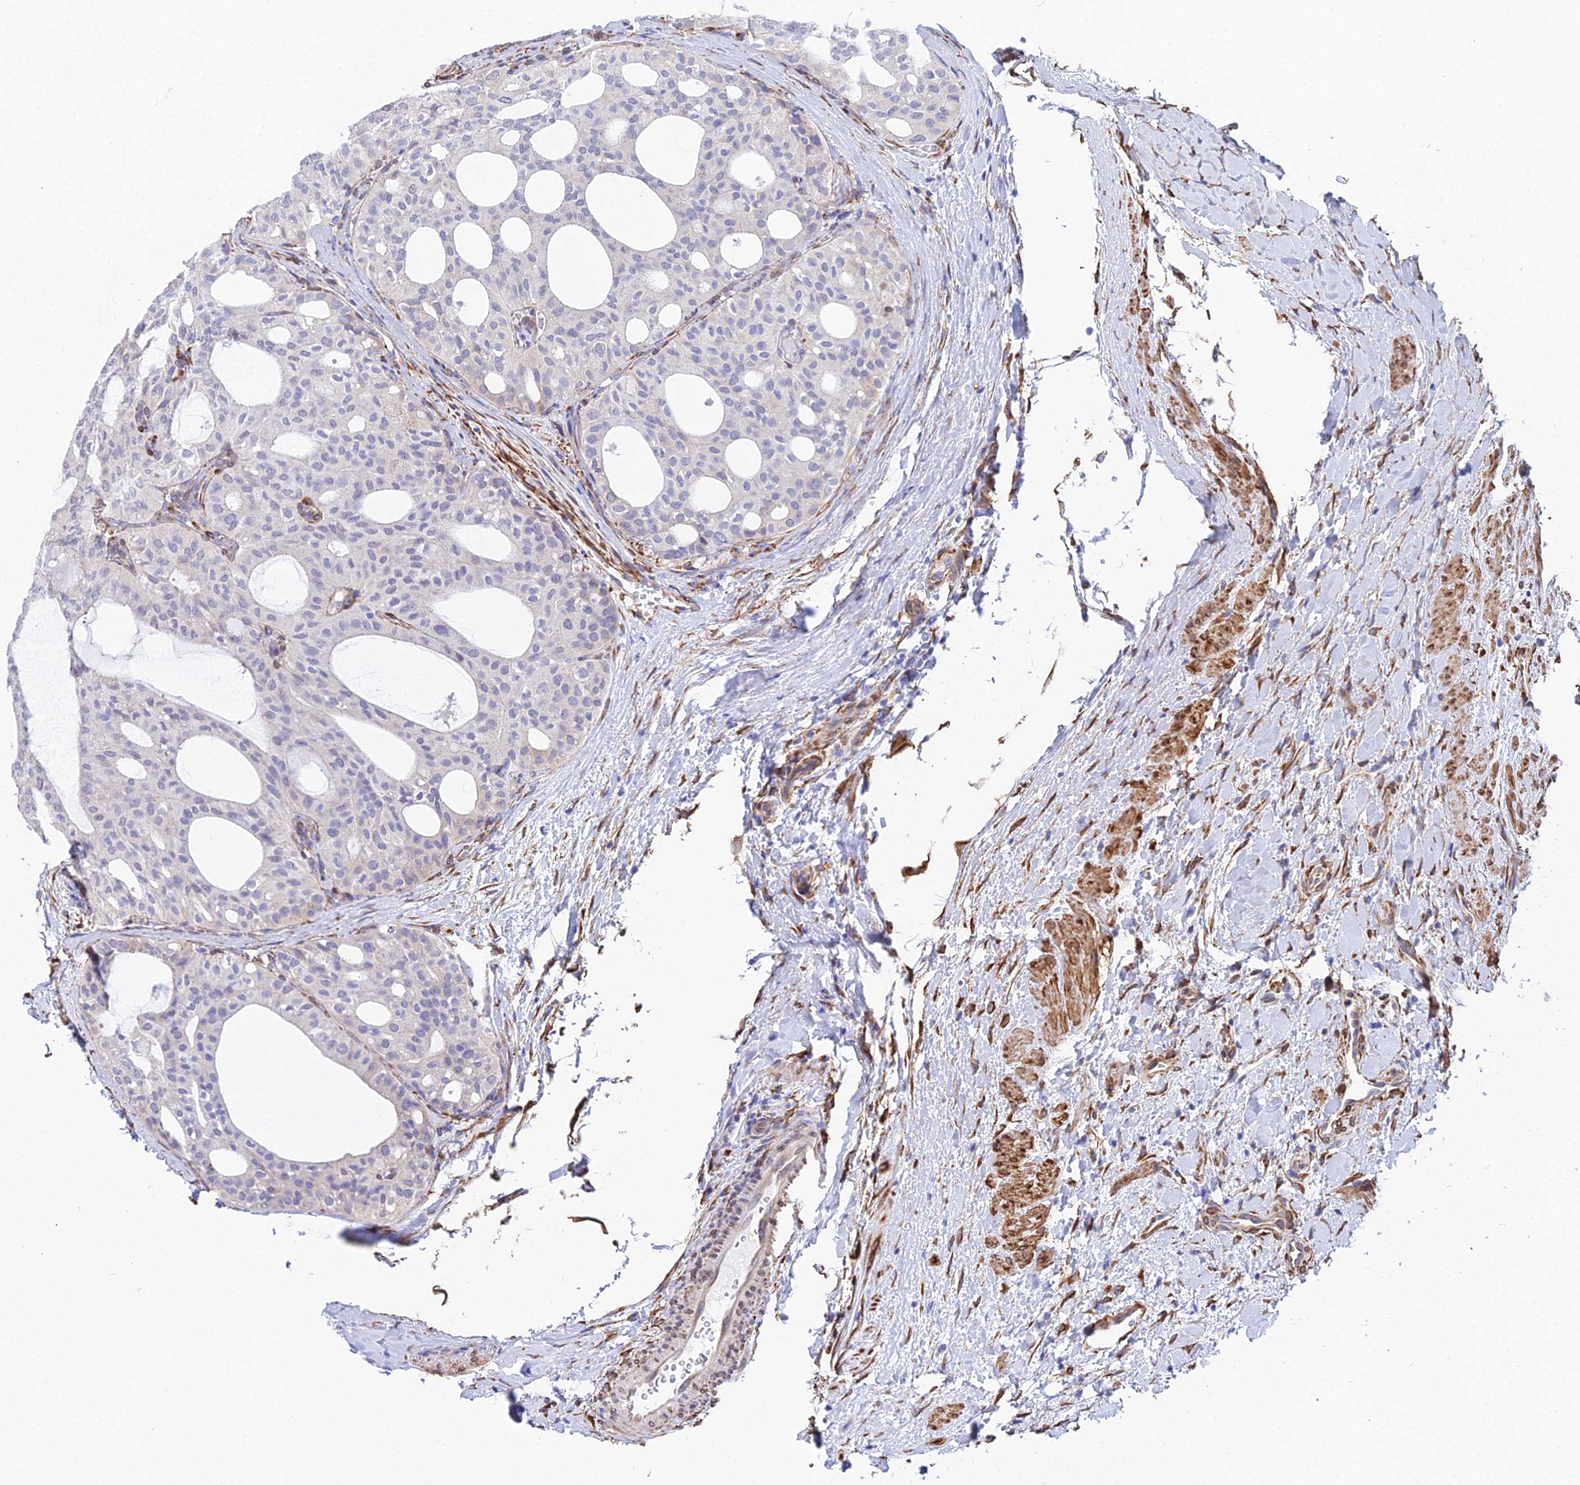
{"staining": {"intensity": "negative", "quantity": "none", "location": "none"}, "tissue": "thyroid cancer", "cell_type": "Tumor cells", "image_type": "cancer", "snomed": [{"axis": "morphology", "description": "Follicular adenoma carcinoma, NOS"}, {"axis": "topography", "description": "Thyroid gland"}], "caption": "DAB (3,3'-diaminobenzidine) immunohistochemical staining of thyroid cancer displays no significant positivity in tumor cells. (Brightfield microscopy of DAB (3,3'-diaminobenzidine) immunohistochemistry at high magnification).", "gene": "MXRA7", "patient": {"sex": "male", "age": 75}}